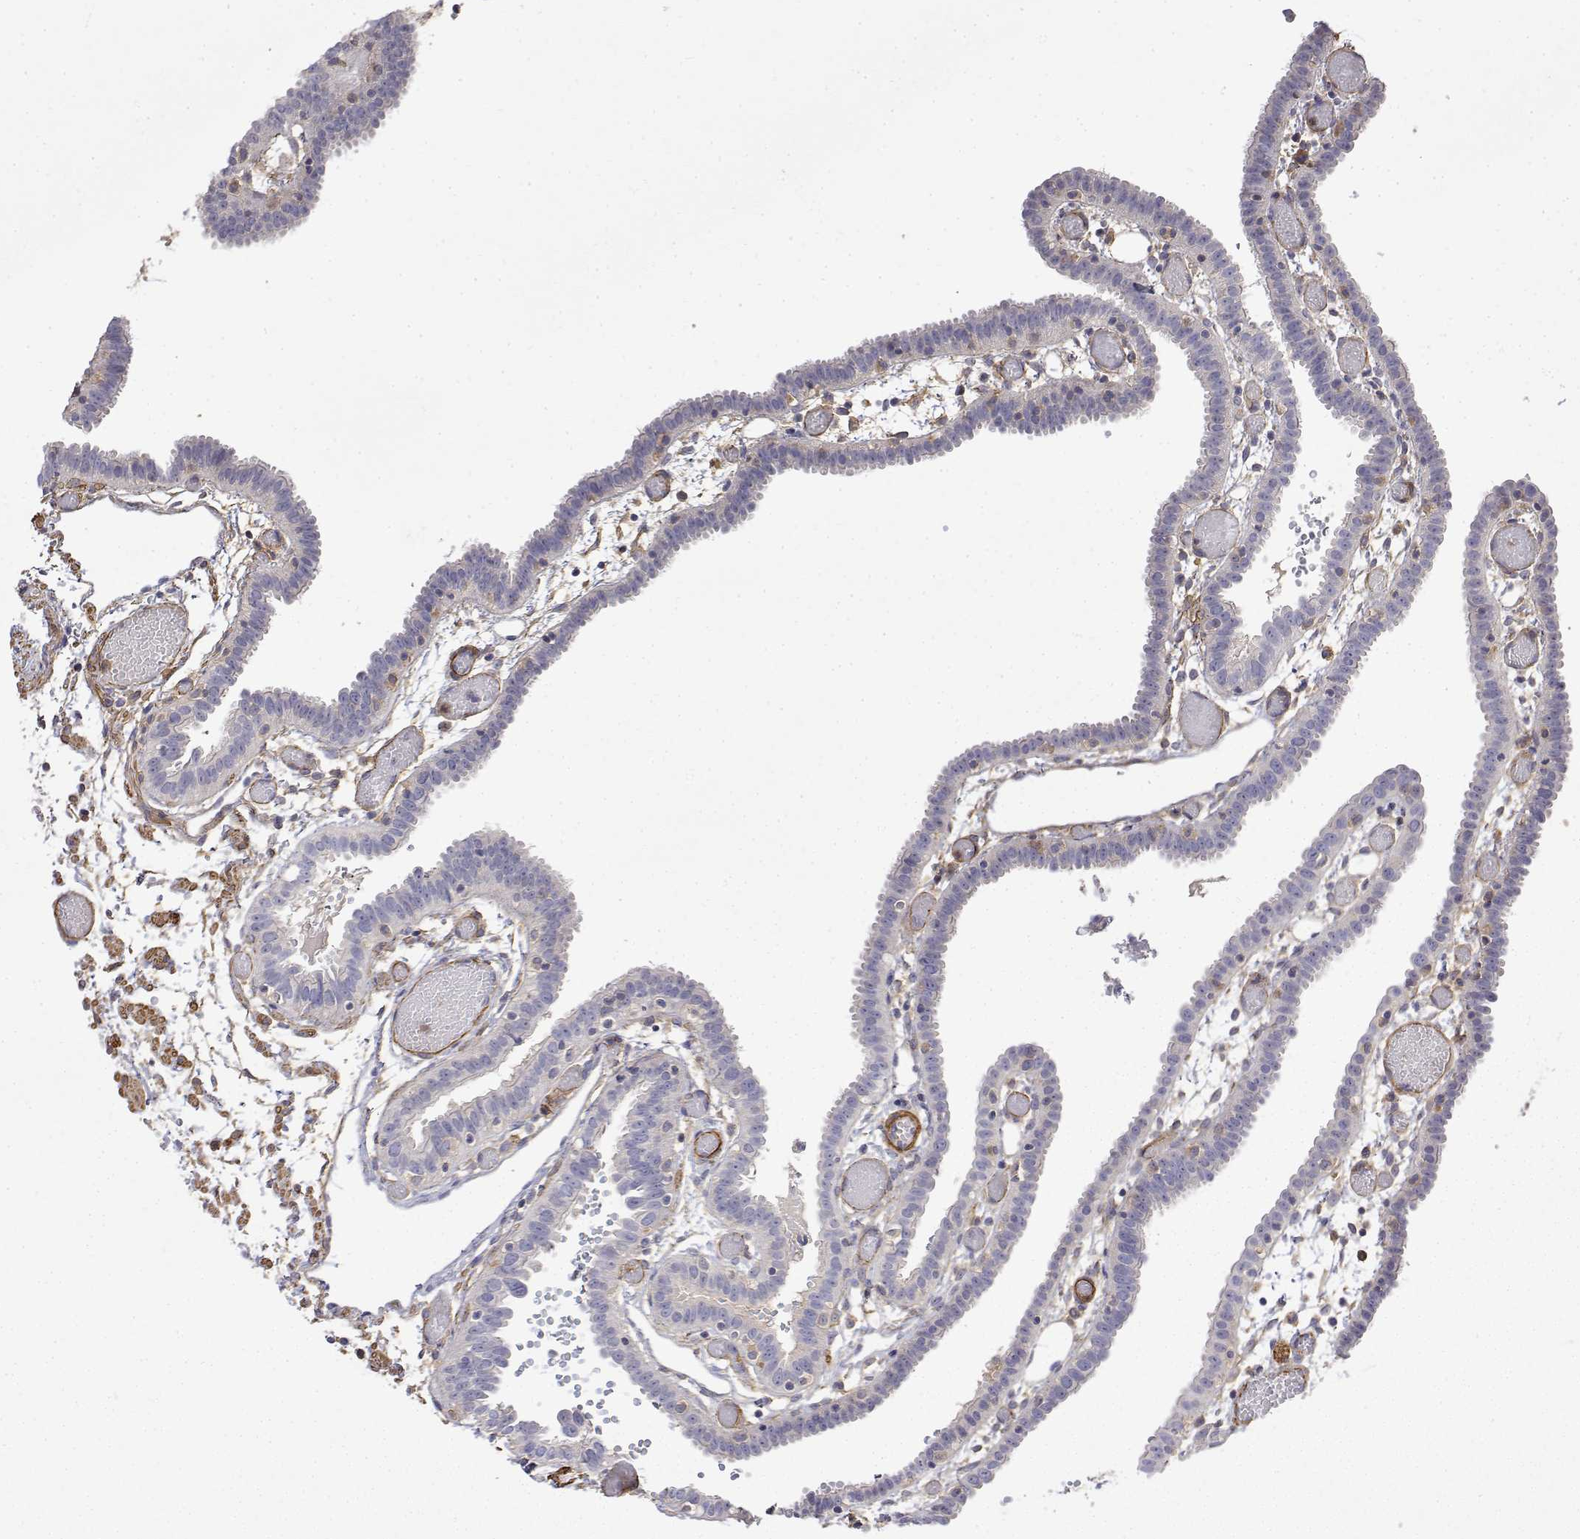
{"staining": {"intensity": "negative", "quantity": "none", "location": "none"}, "tissue": "fallopian tube", "cell_type": "Glandular cells", "image_type": "normal", "snomed": [{"axis": "morphology", "description": "Normal tissue, NOS"}, {"axis": "topography", "description": "Fallopian tube"}], "caption": "This is an immunohistochemistry histopathology image of benign human fallopian tube. There is no staining in glandular cells.", "gene": "SOWAHD", "patient": {"sex": "female", "age": 37}}